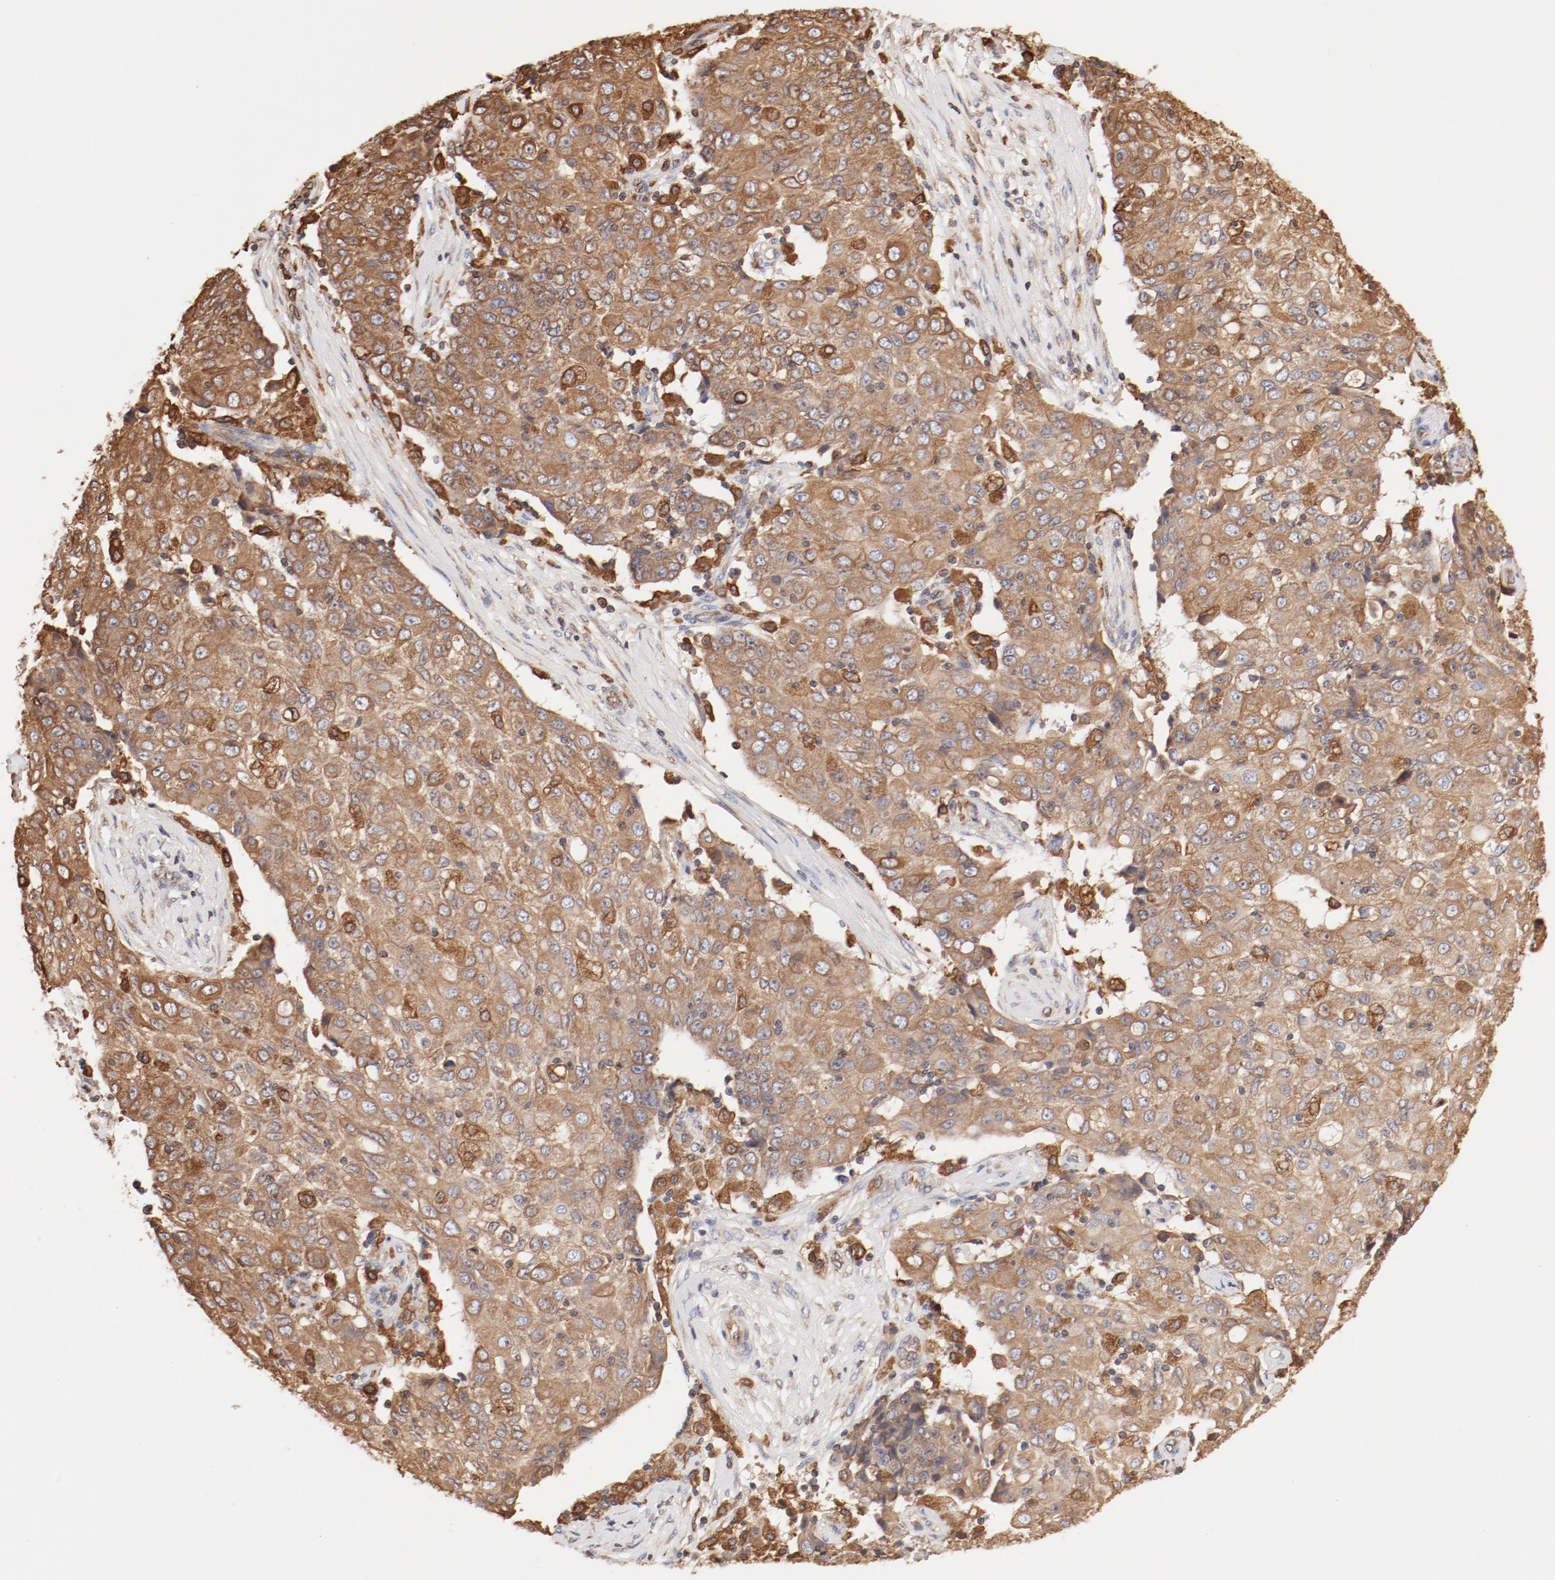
{"staining": {"intensity": "moderate", "quantity": ">75%", "location": "cytoplasmic/membranous"}, "tissue": "ovarian cancer", "cell_type": "Tumor cells", "image_type": "cancer", "snomed": [{"axis": "morphology", "description": "Carcinoma, endometroid"}, {"axis": "topography", "description": "Ovary"}], "caption": "Brown immunohistochemical staining in ovarian endometroid carcinoma demonstrates moderate cytoplasmic/membranous expression in about >75% of tumor cells.", "gene": "BCAP31", "patient": {"sex": "female", "age": 42}}